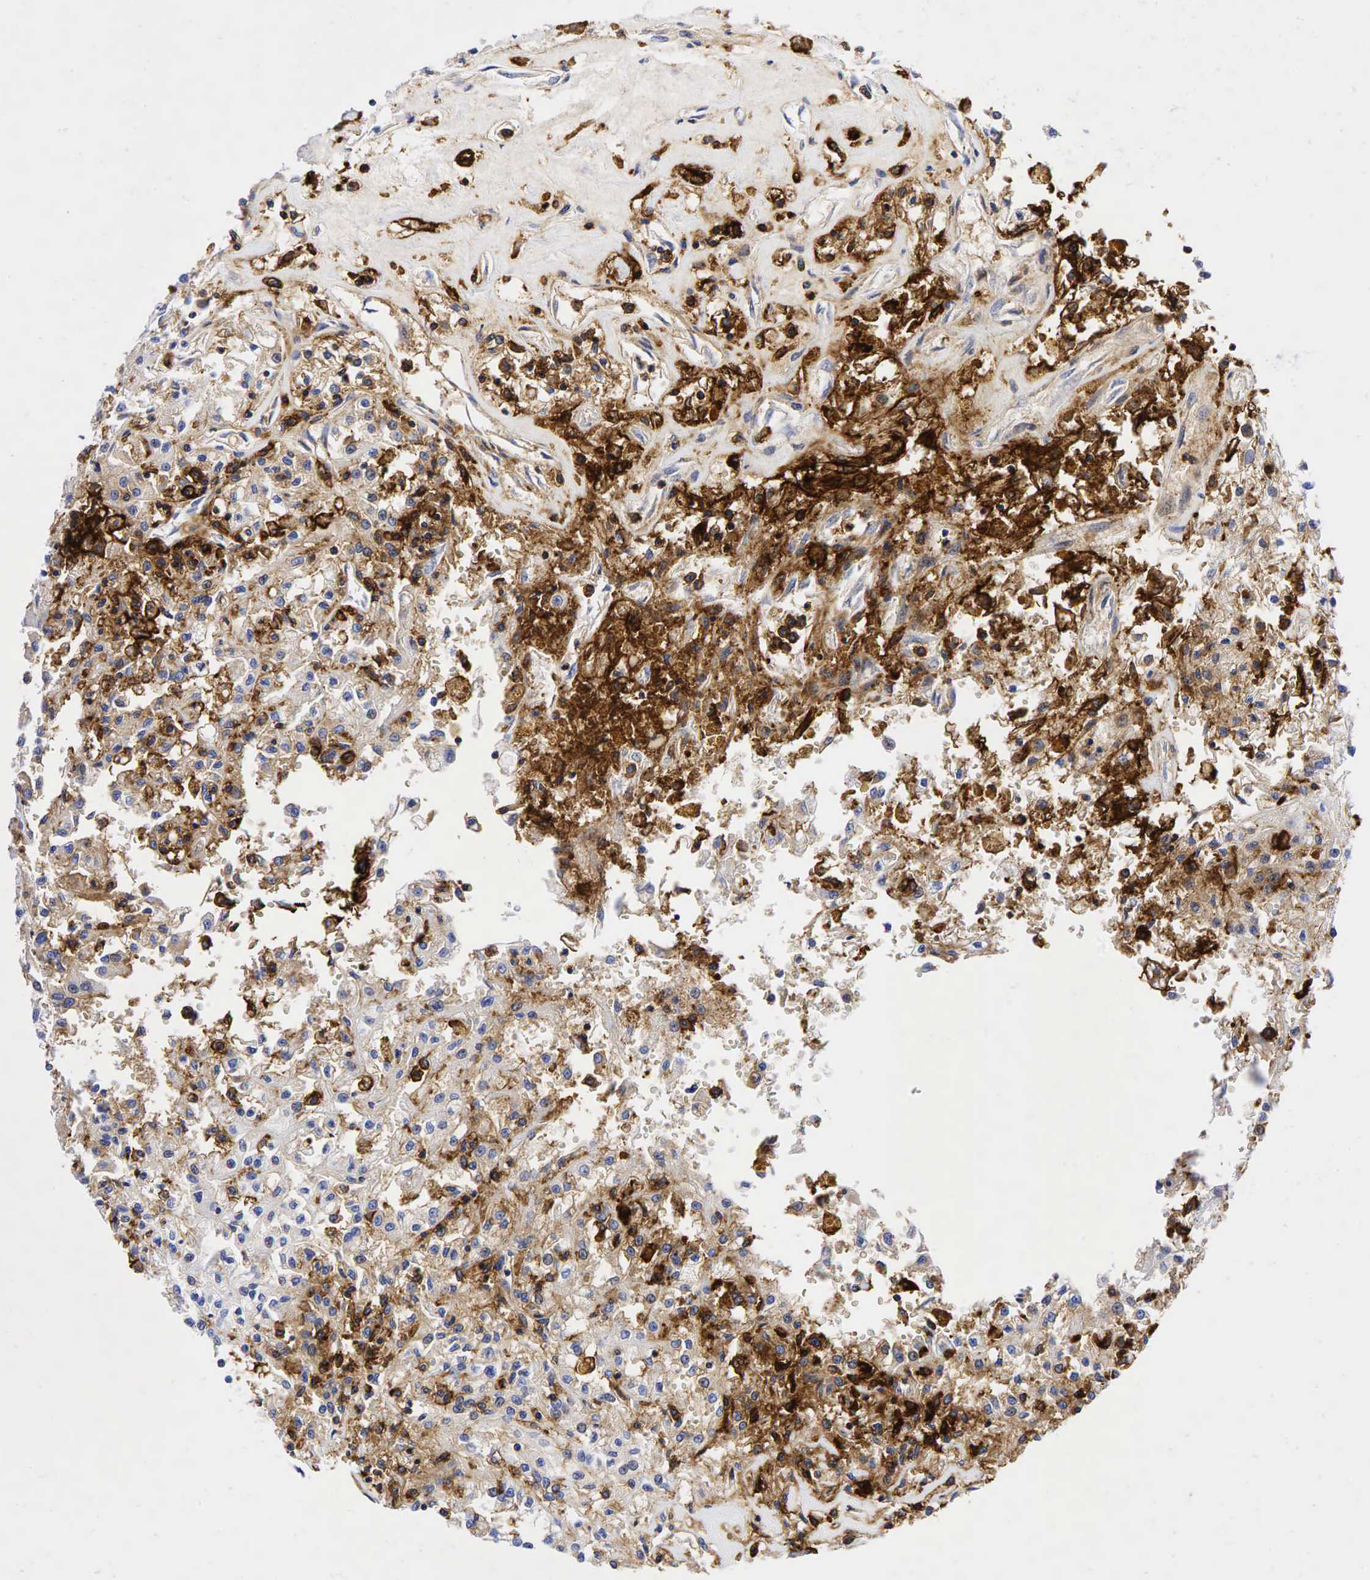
{"staining": {"intensity": "moderate", "quantity": "<25%", "location": "cytoplasmic/membranous"}, "tissue": "renal cancer", "cell_type": "Tumor cells", "image_type": "cancer", "snomed": [{"axis": "morphology", "description": "Adenocarcinoma, NOS"}, {"axis": "topography", "description": "Kidney"}], "caption": "There is low levels of moderate cytoplasmic/membranous positivity in tumor cells of renal cancer, as demonstrated by immunohistochemical staining (brown color).", "gene": "CD44", "patient": {"sex": "male", "age": 78}}